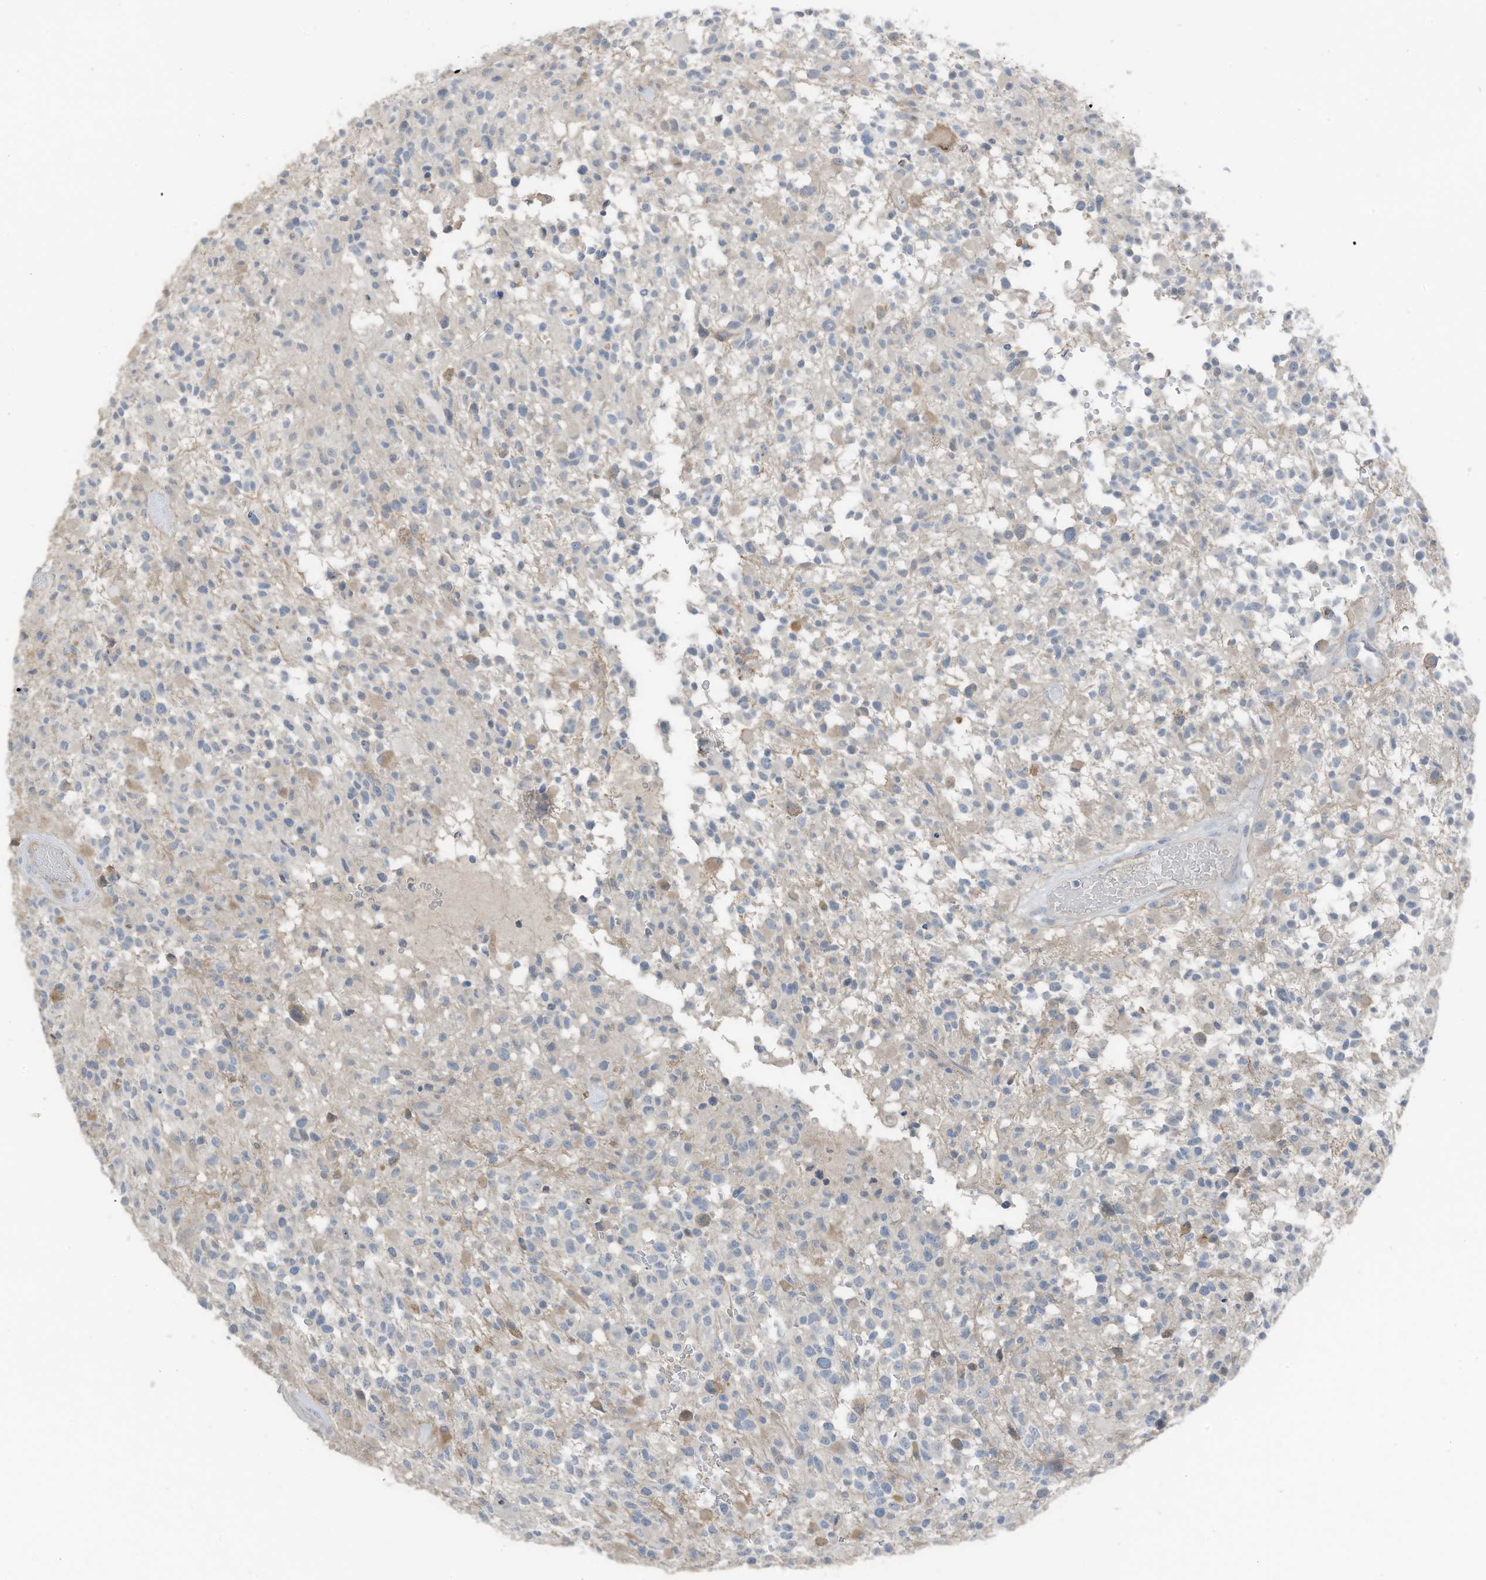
{"staining": {"intensity": "negative", "quantity": "none", "location": "none"}, "tissue": "glioma", "cell_type": "Tumor cells", "image_type": "cancer", "snomed": [{"axis": "morphology", "description": "Glioma, malignant, High grade"}, {"axis": "morphology", "description": "Glioblastoma, NOS"}, {"axis": "topography", "description": "Brain"}], "caption": "This is an immunohistochemistry image of glioma. There is no staining in tumor cells.", "gene": "ARHGEF33", "patient": {"sex": "male", "age": 60}}